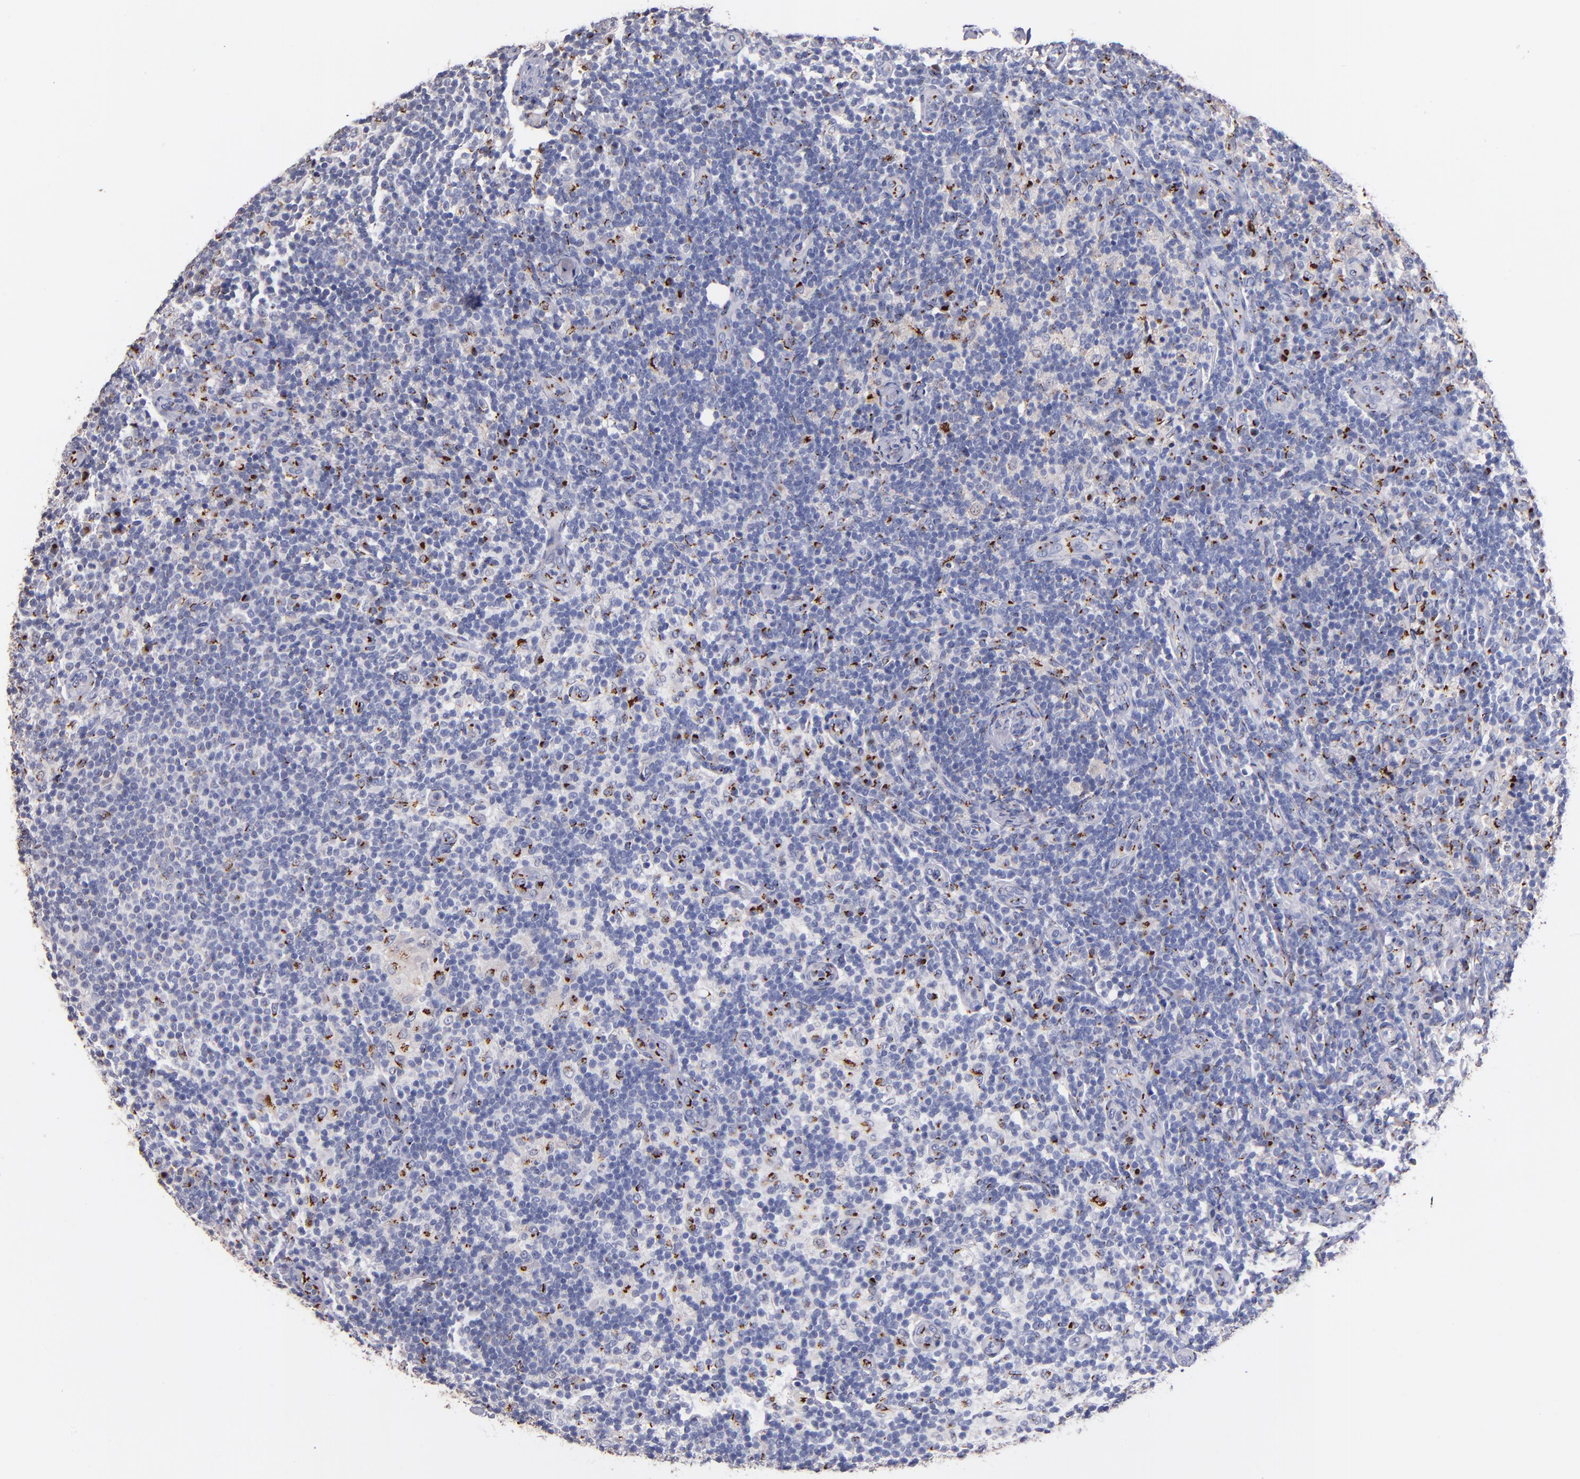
{"staining": {"intensity": "strong", "quantity": "<25%", "location": "cytoplasmic/membranous,nuclear"}, "tissue": "lymph node", "cell_type": "Germinal center cells", "image_type": "normal", "snomed": [{"axis": "morphology", "description": "Normal tissue, NOS"}, {"axis": "morphology", "description": "Inflammation, NOS"}, {"axis": "topography", "description": "Lymph node"}], "caption": "Lymph node stained with immunohistochemistry (IHC) reveals strong cytoplasmic/membranous,nuclear expression in approximately <25% of germinal center cells.", "gene": "GOLIM4", "patient": {"sex": "male", "age": 46}}